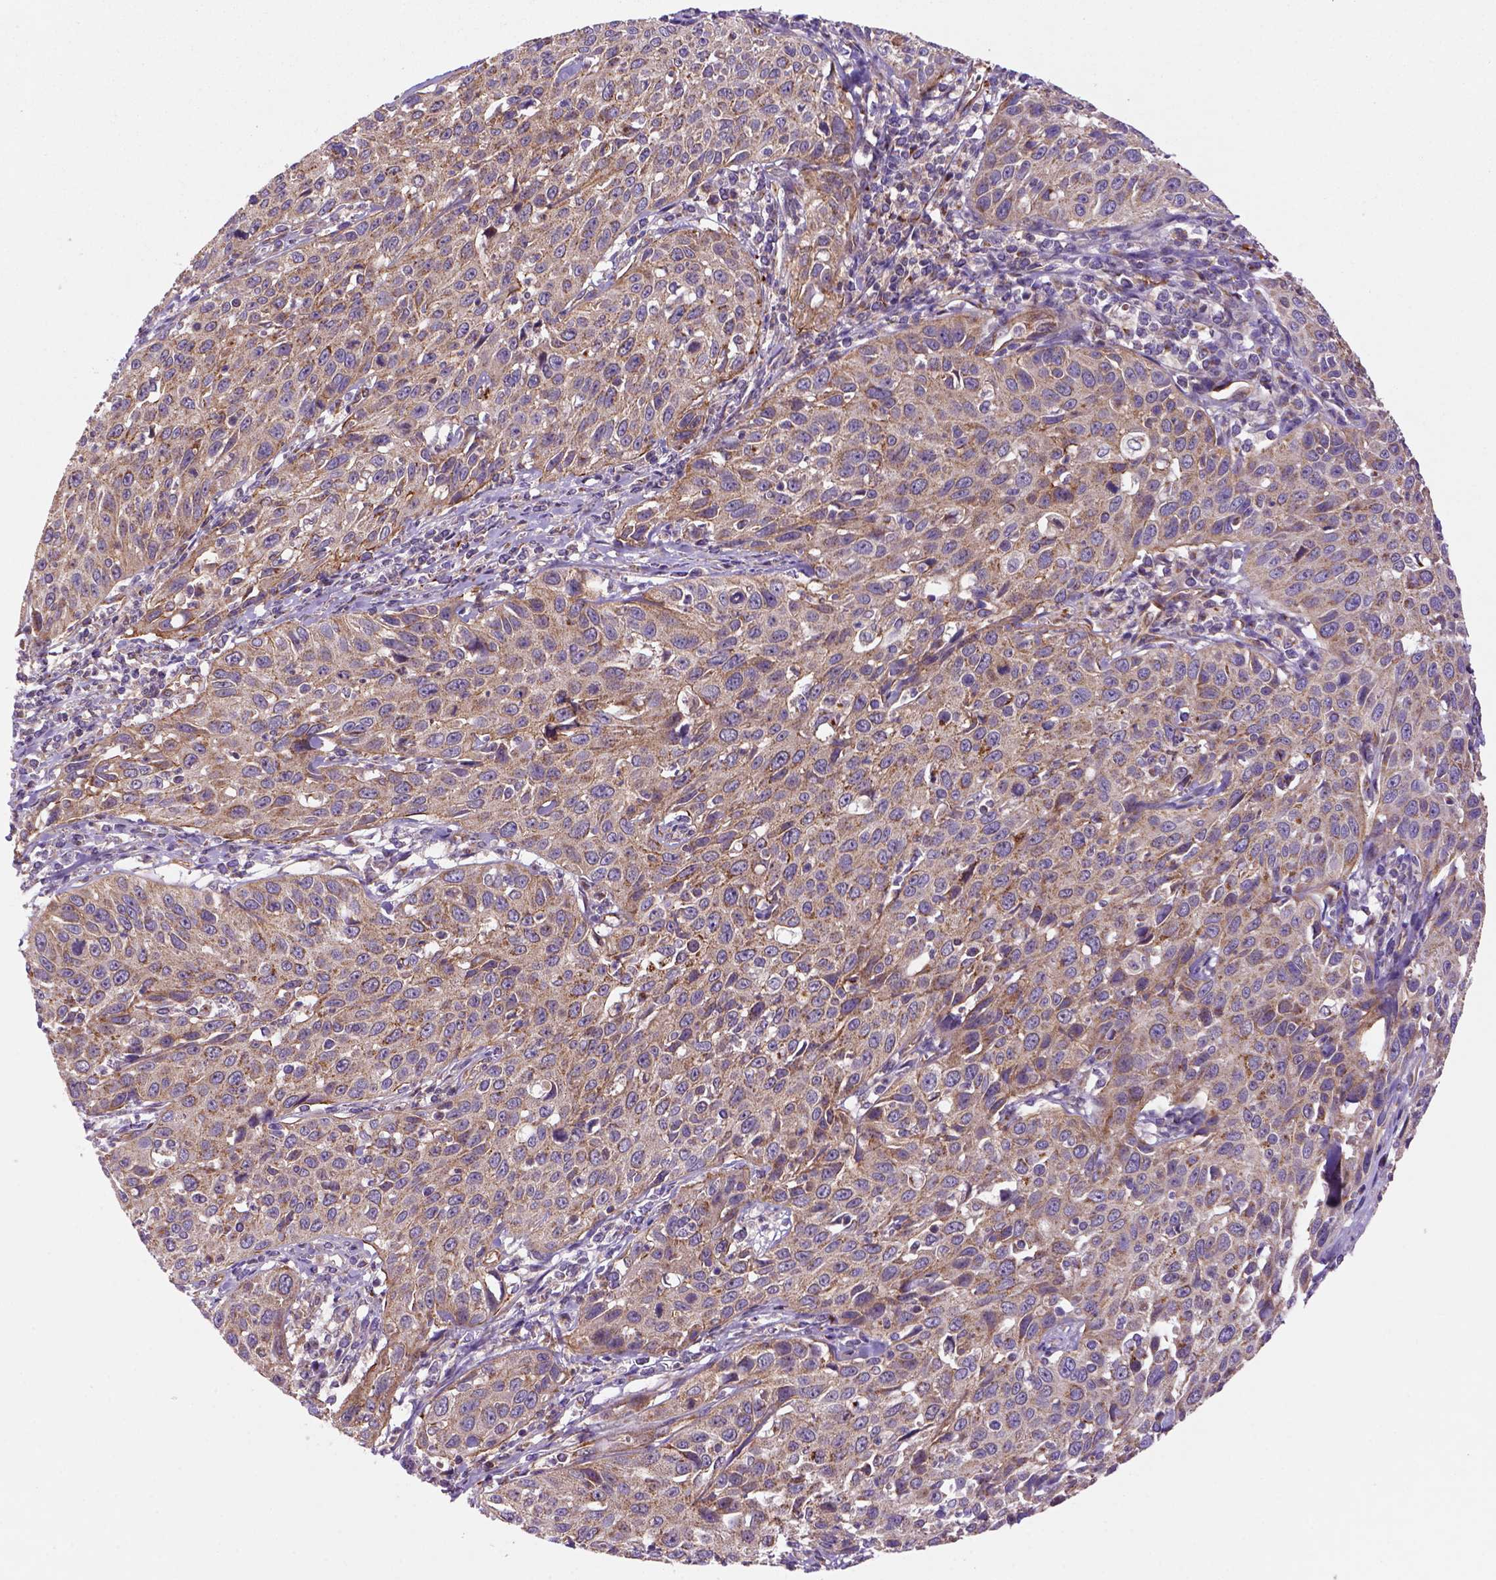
{"staining": {"intensity": "moderate", "quantity": "<25%", "location": "cytoplasmic/membranous"}, "tissue": "cervical cancer", "cell_type": "Tumor cells", "image_type": "cancer", "snomed": [{"axis": "morphology", "description": "Squamous cell carcinoma, NOS"}, {"axis": "topography", "description": "Cervix"}], "caption": "Moderate cytoplasmic/membranous protein positivity is identified in about <25% of tumor cells in cervical cancer (squamous cell carcinoma). (IHC, brightfield microscopy, high magnification).", "gene": "WARS2", "patient": {"sex": "female", "age": 26}}